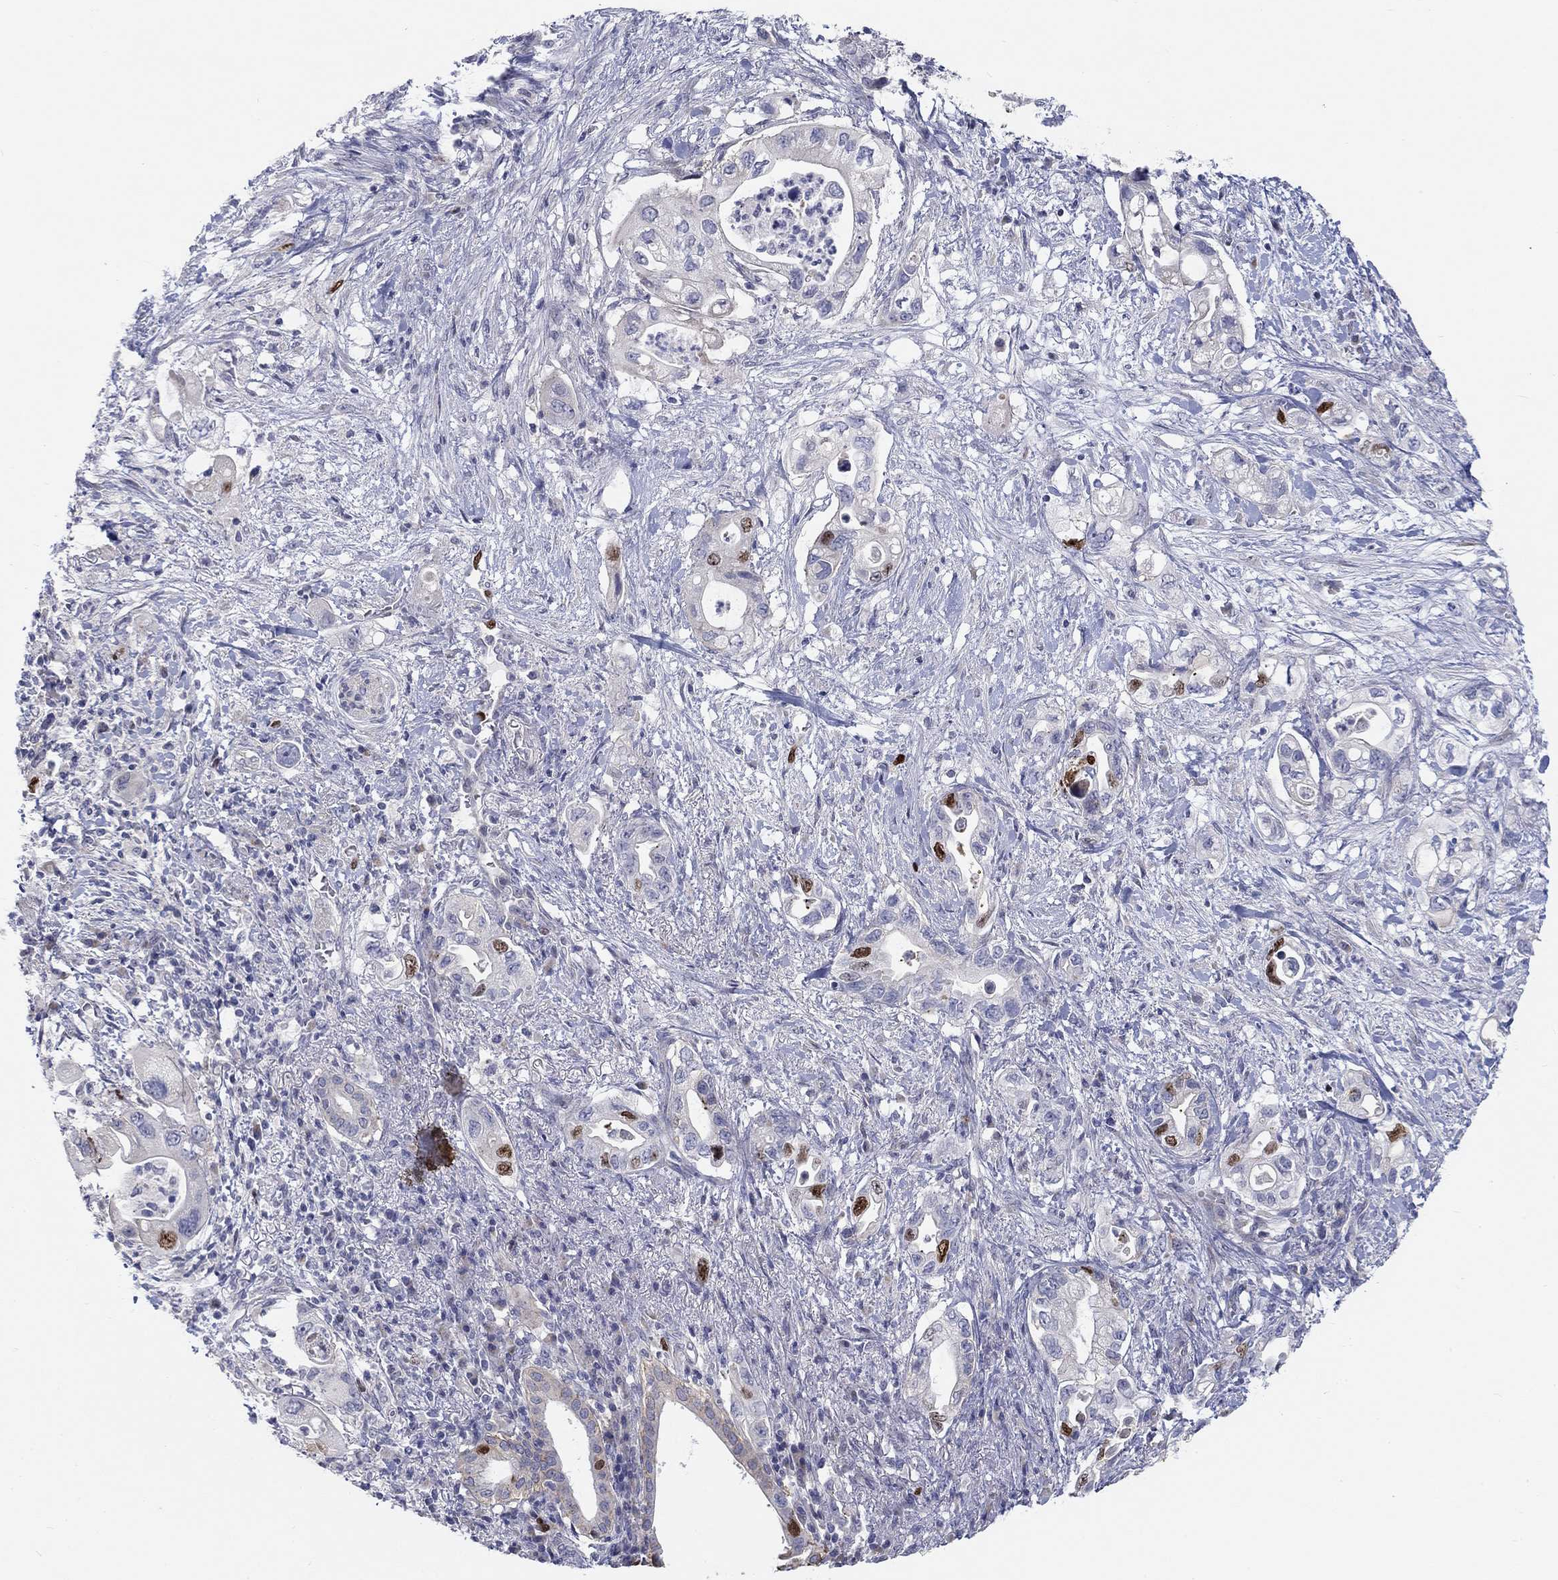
{"staining": {"intensity": "strong", "quantity": "<25%", "location": "nuclear"}, "tissue": "pancreatic cancer", "cell_type": "Tumor cells", "image_type": "cancer", "snomed": [{"axis": "morphology", "description": "Adenocarcinoma, NOS"}, {"axis": "topography", "description": "Pancreas"}], "caption": "High-power microscopy captured an immunohistochemistry micrograph of pancreatic cancer (adenocarcinoma), revealing strong nuclear positivity in about <25% of tumor cells.", "gene": "PRC1", "patient": {"sex": "female", "age": 72}}